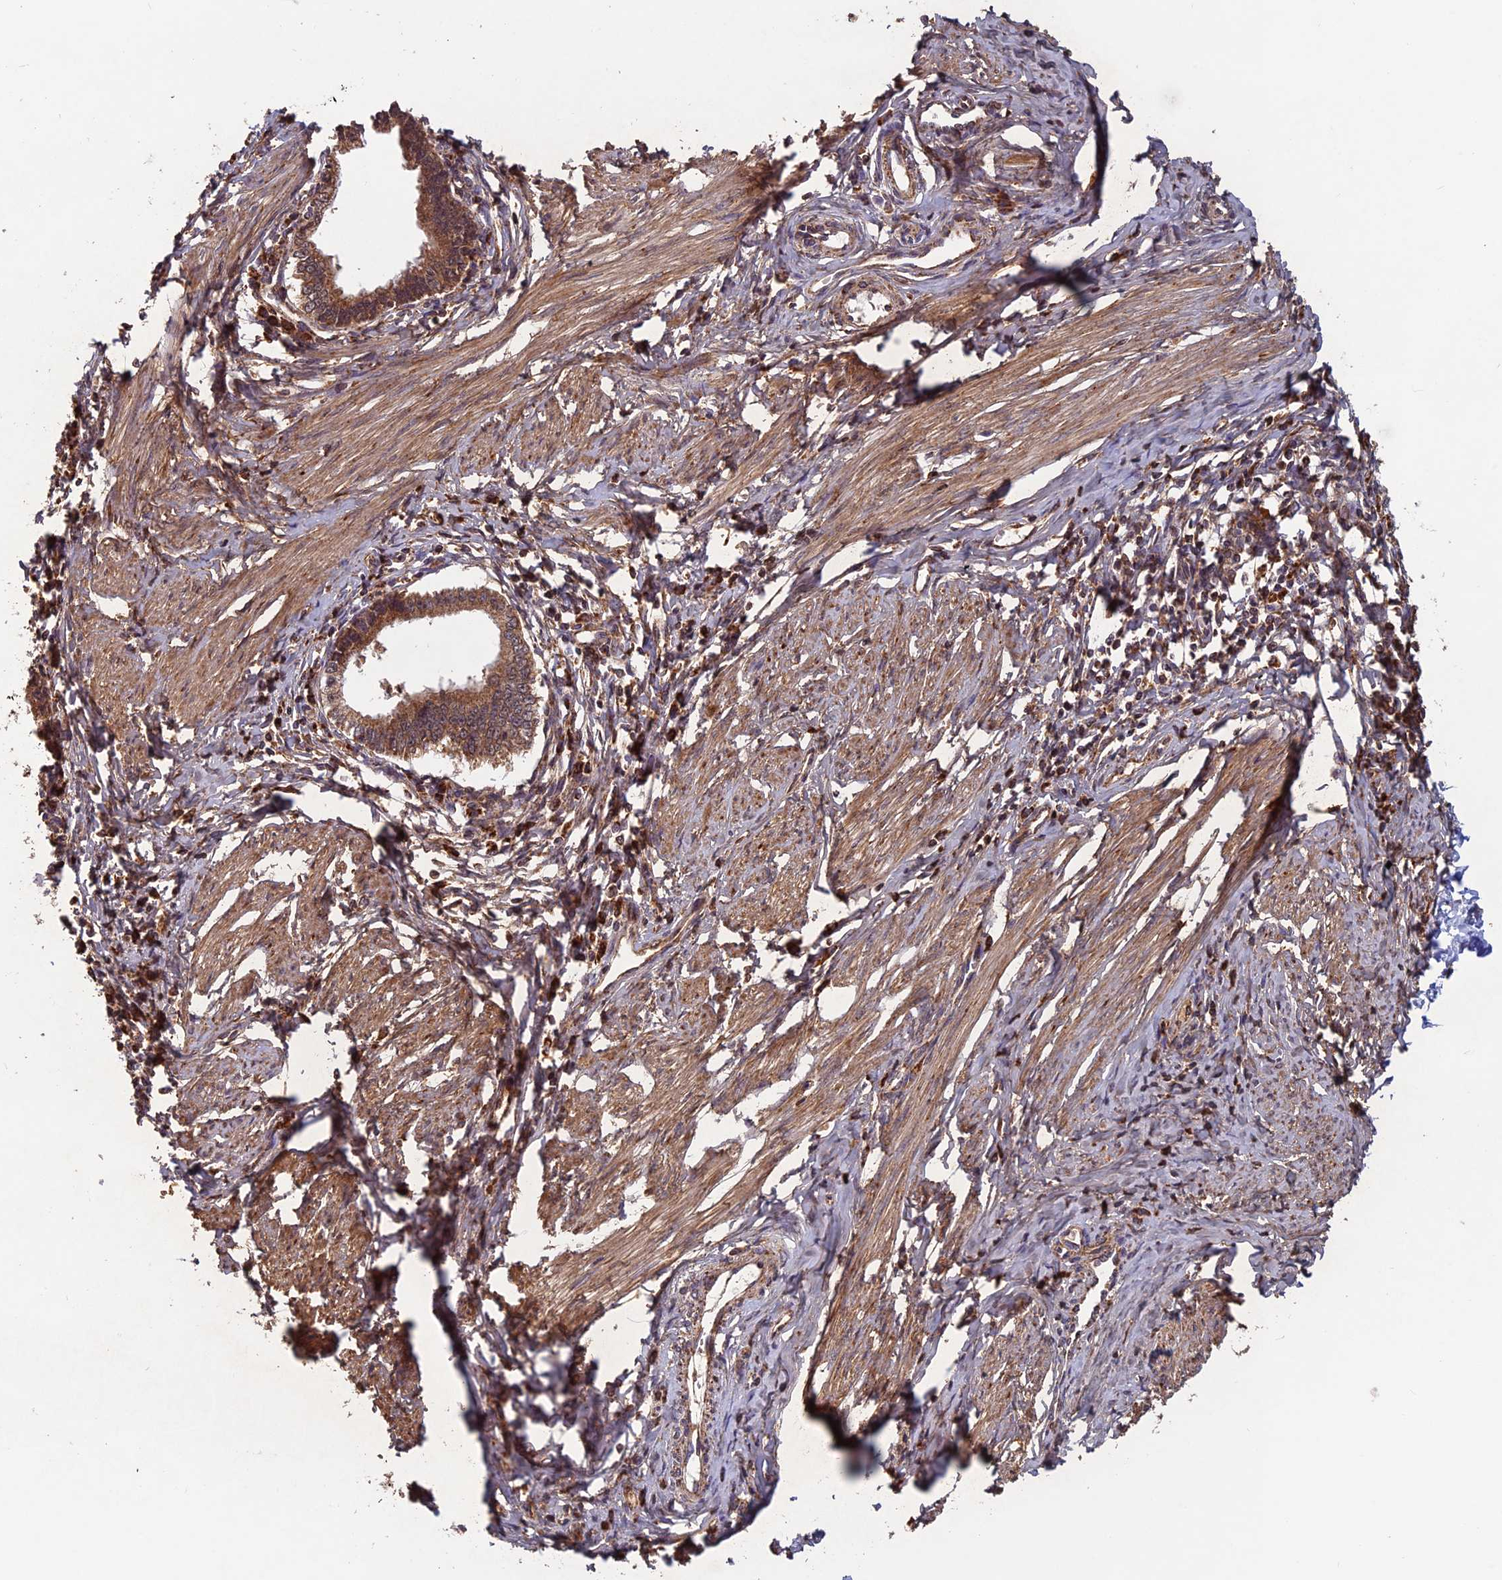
{"staining": {"intensity": "moderate", "quantity": ">75%", "location": "cytoplasmic/membranous"}, "tissue": "cervical cancer", "cell_type": "Tumor cells", "image_type": "cancer", "snomed": [{"axis": "morphology", "description": "Adenocarcinoma, NOS"}, {"axis": "topography", "description": "Cervix"}], "caption": "High-power microscopy captured an IHC image of cervical adenocarcinoma, revealing moderate cytoplasmic/membranous expression in about >75% of tumor cells.", "gene": "CCDC15", "patient": {"sex": "female", "age": 36}}